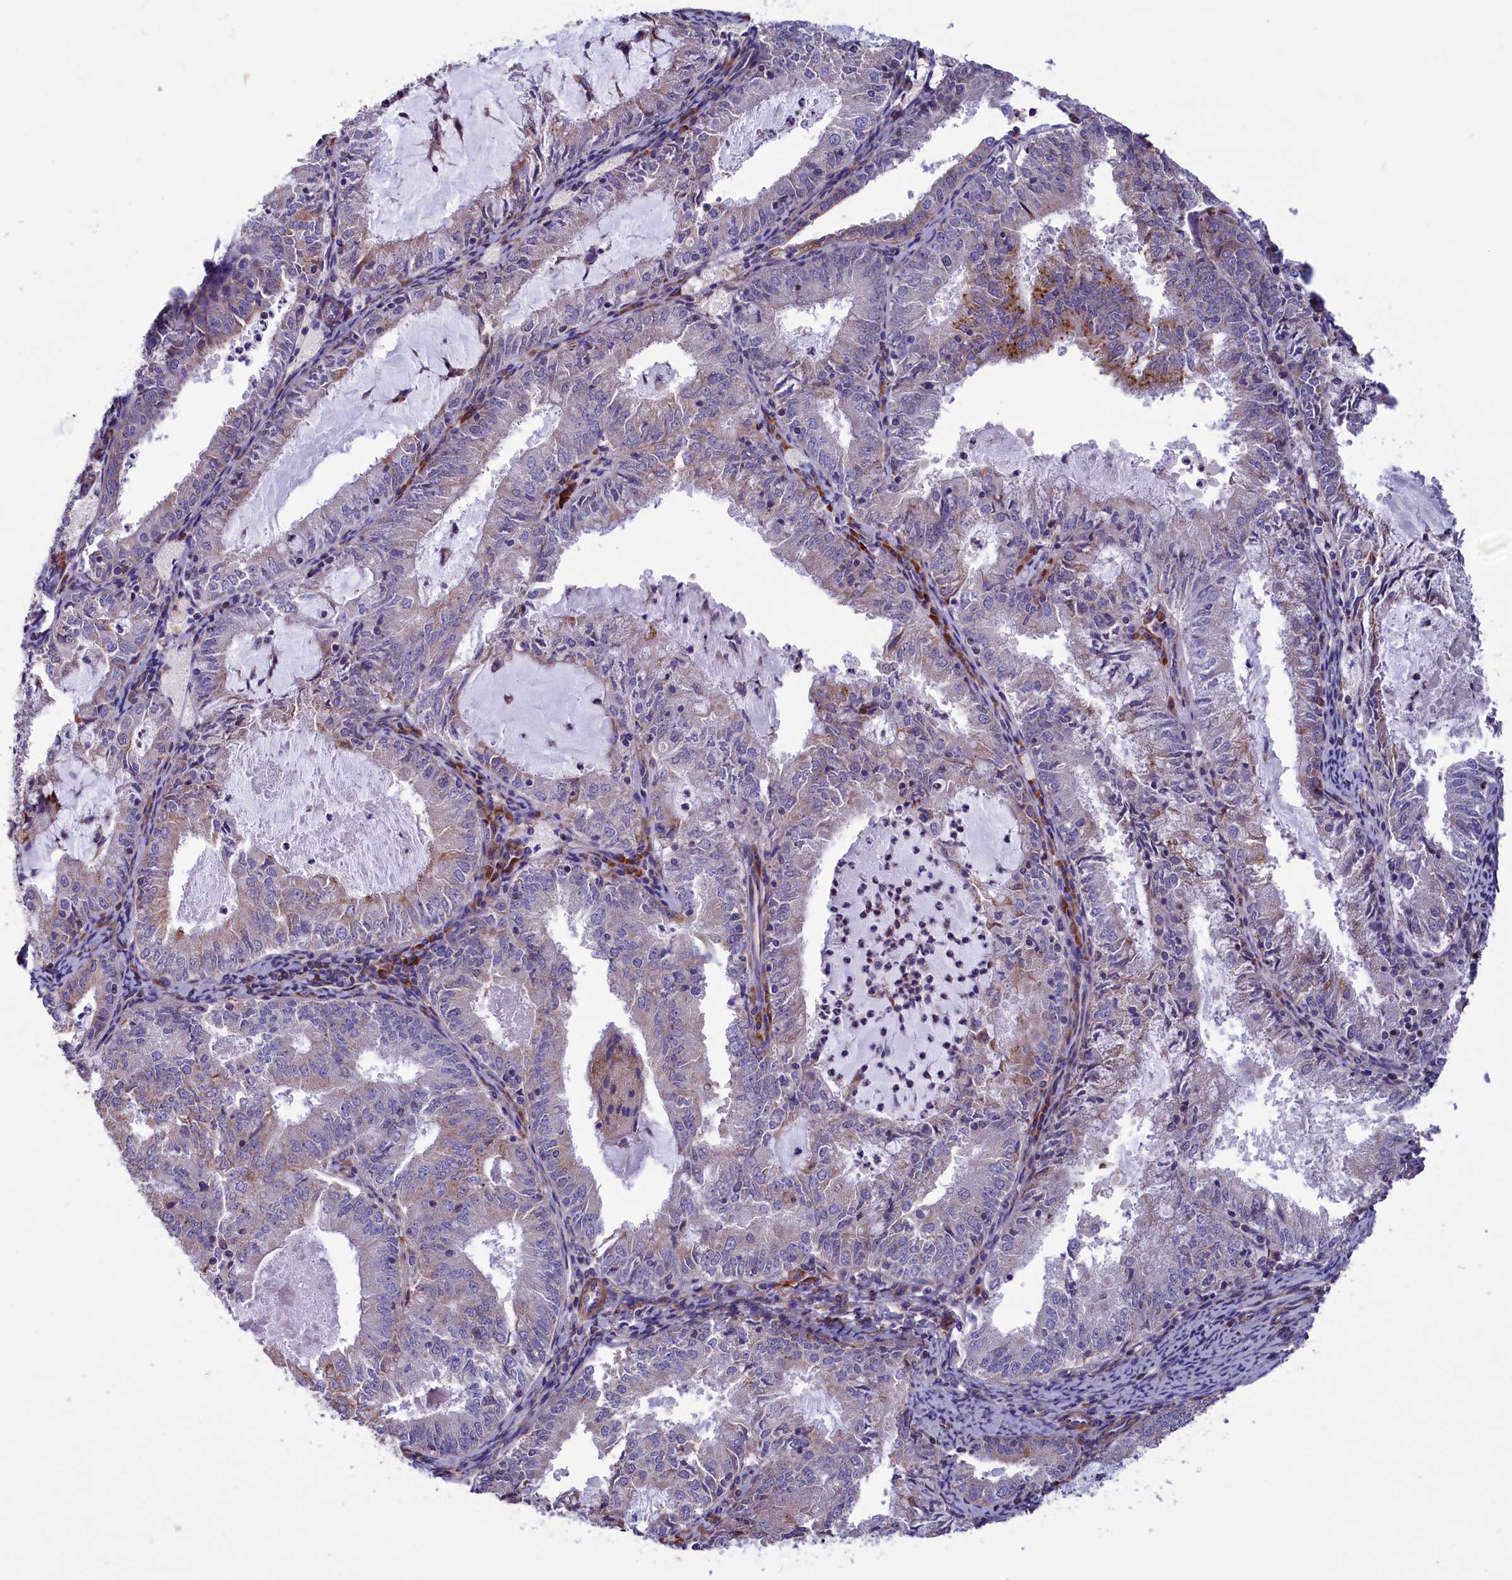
{"staining": {"intensity": "moderate", "quantity": "<25%", "location": "cytoplasmic/membranous"}, "tissue": "endometrial cancer", "cell_type": "Tumor cells", "image_type": "cancer", "snomed": [{"axis": "morphology", "description": "Adenocarcinoma, NOS"}, {"axis": "topography", "description": "Endometrium"}], "caption": "Immunohistochemical staining of endometrial cancer (adenocarcinoma) exhibits low levels of moderate cytoplasmic/membranous positivity in approximately <25% of tumor cells. (Stains: DAB (3,3'-diaminobenzidine) in brown, nuclei in blue, Microscopy: brightfield microscopy at high magnification).", "gene": "AMDHD2", "patient": {"sex": "female", "age": 57}}